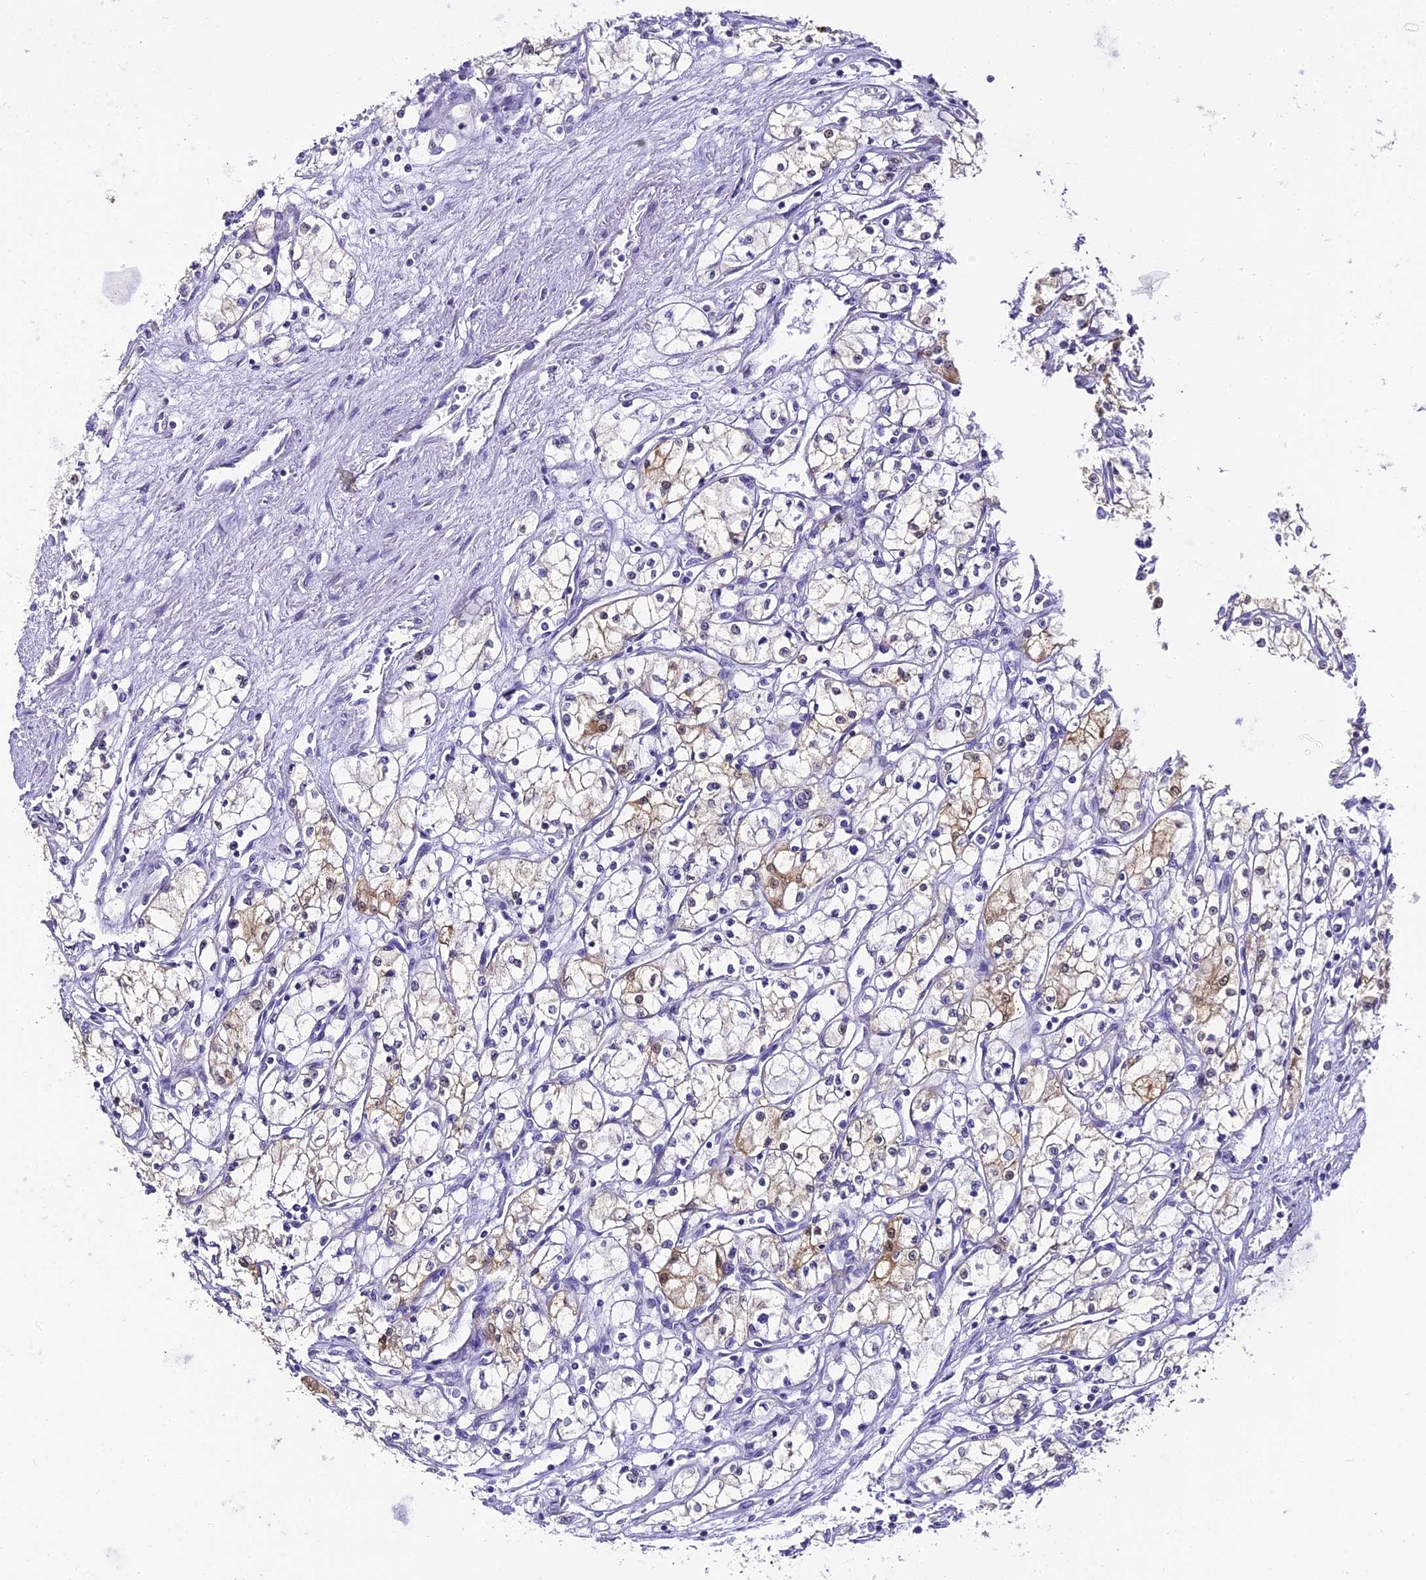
{"staining": {"intensity": "moderate", "quantity": "<25%", "location": "cytoplasmic/membranous,nuclear"}, "tissue": "renal cancer", "cell_type": "Tumor cells", "image_type": "cancer", "snomed": [{"axis": "morphology", "description": "Adenocarcinoma, NOS"}, {"axis": "topography", "description": "Kidney"}], "caption": "IHC of human renal cancer (adenocarcinoma) shows low levels of moderate cytoplasmic/membranous and nuclear expression in approximately <25% of tumor cells. The staining was performed using DAB to visualize the protein expression in brown, while the nuclei were stained in blue with hematoxylin (Magnification: 20x).", "gene": "ABHD14A-ACY1", "patient": {"sex": "male", "age": 59}}